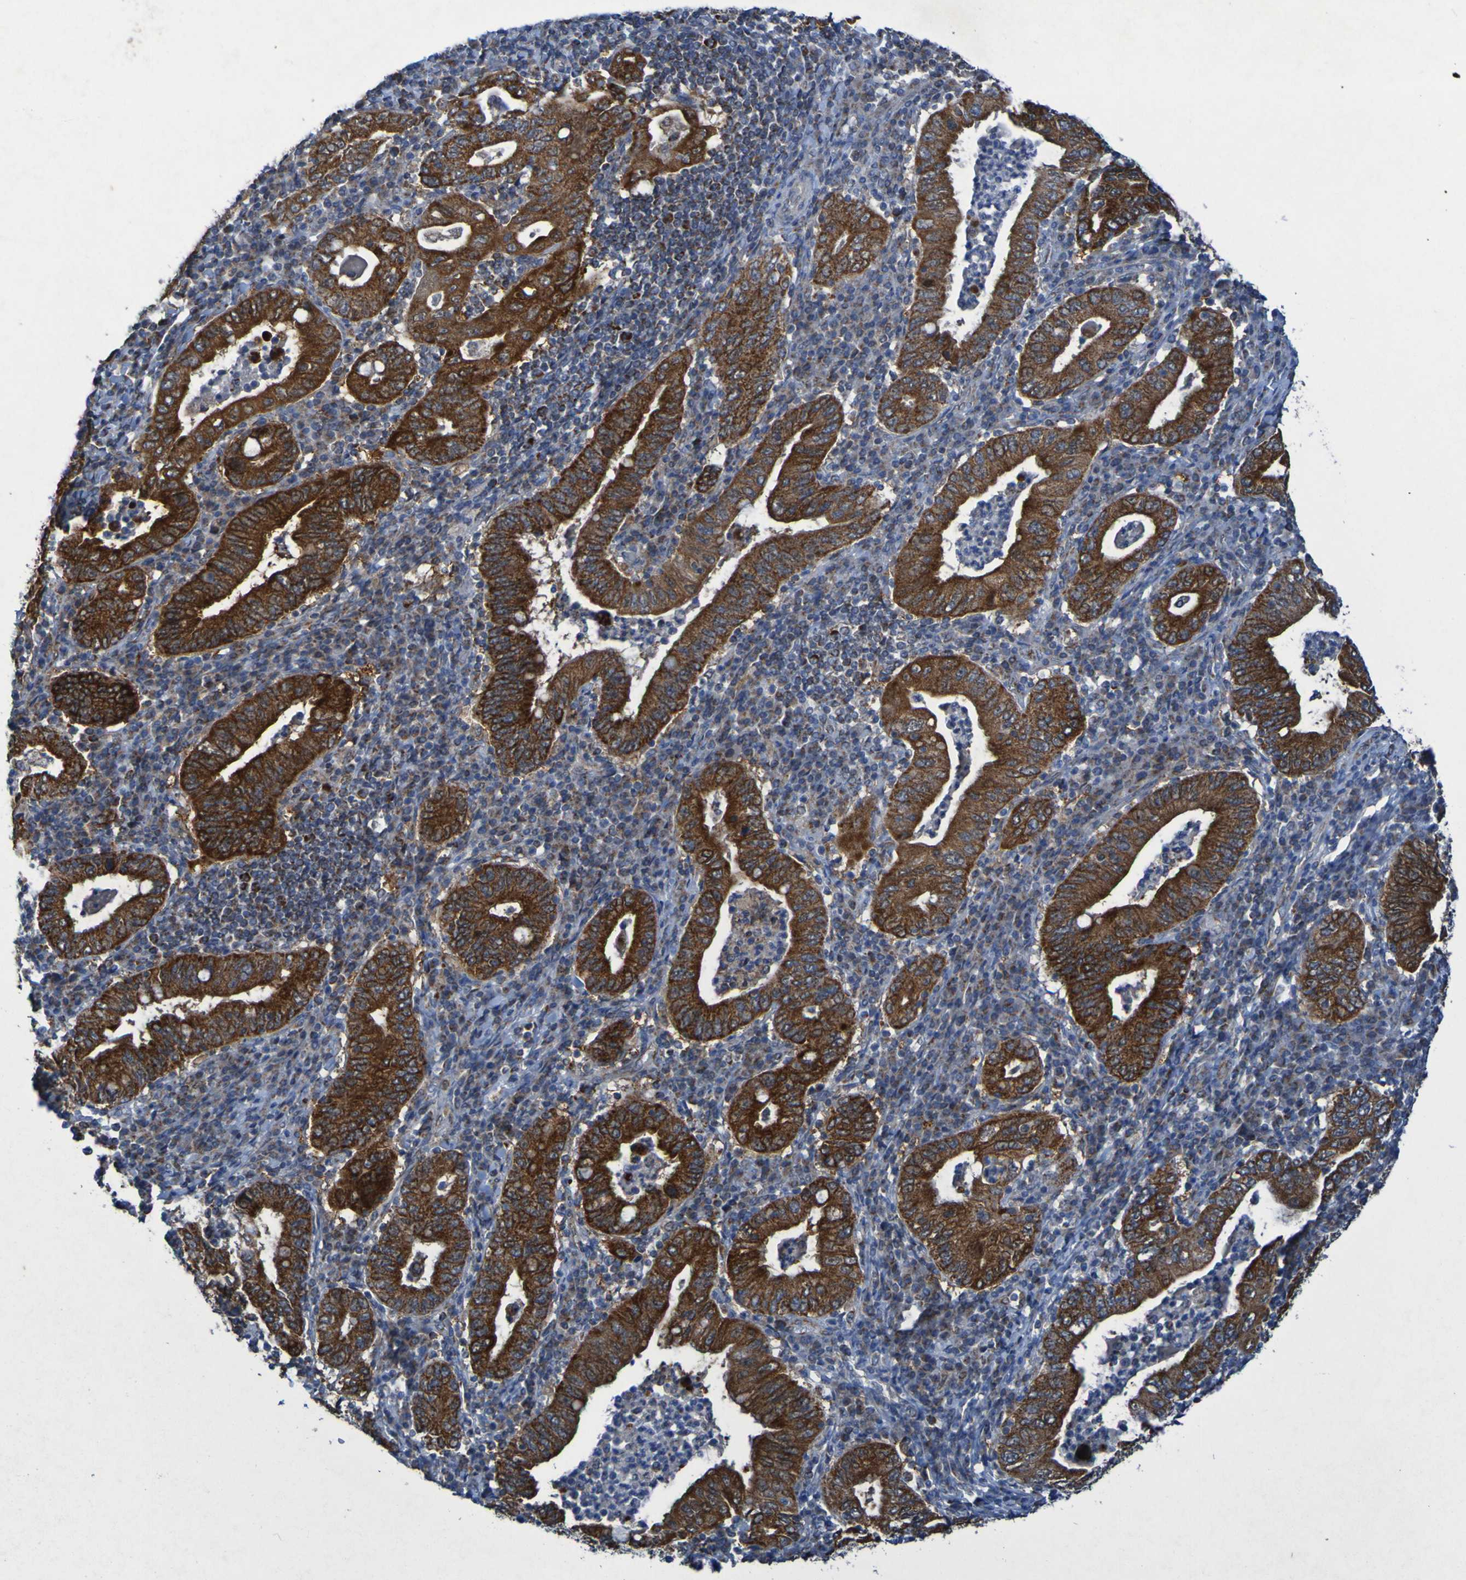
{"staining": {"intensity": "strong", "quantity": ">75%", "location": "cytoplasmic/membranous"}, "tissue": "stomach cancer", "cell_type": "Tumor cells", "image_type": "cancer", "snomed": [{"axis": "morphology", "description": "Normal tissue, NOS"}, {"axis": "morphology", "description": "Adenocarcinoma, NOS"}, {"axis": "topography", "description": "Esophagus"}, {"axis": "topography", "description": "Stomach, upper"}, {"axis": "topography", "description": "Peripheral nerve tissue"}], "caption": "This is an image of immunohistochemistry staining of stomach cancer (adenocarcinoma), which shows strong positivity in the cytoplasmic/membranous of tumor cells.", "gene": "CCDC51", "patient": {"sex": "male", "age": 62}}